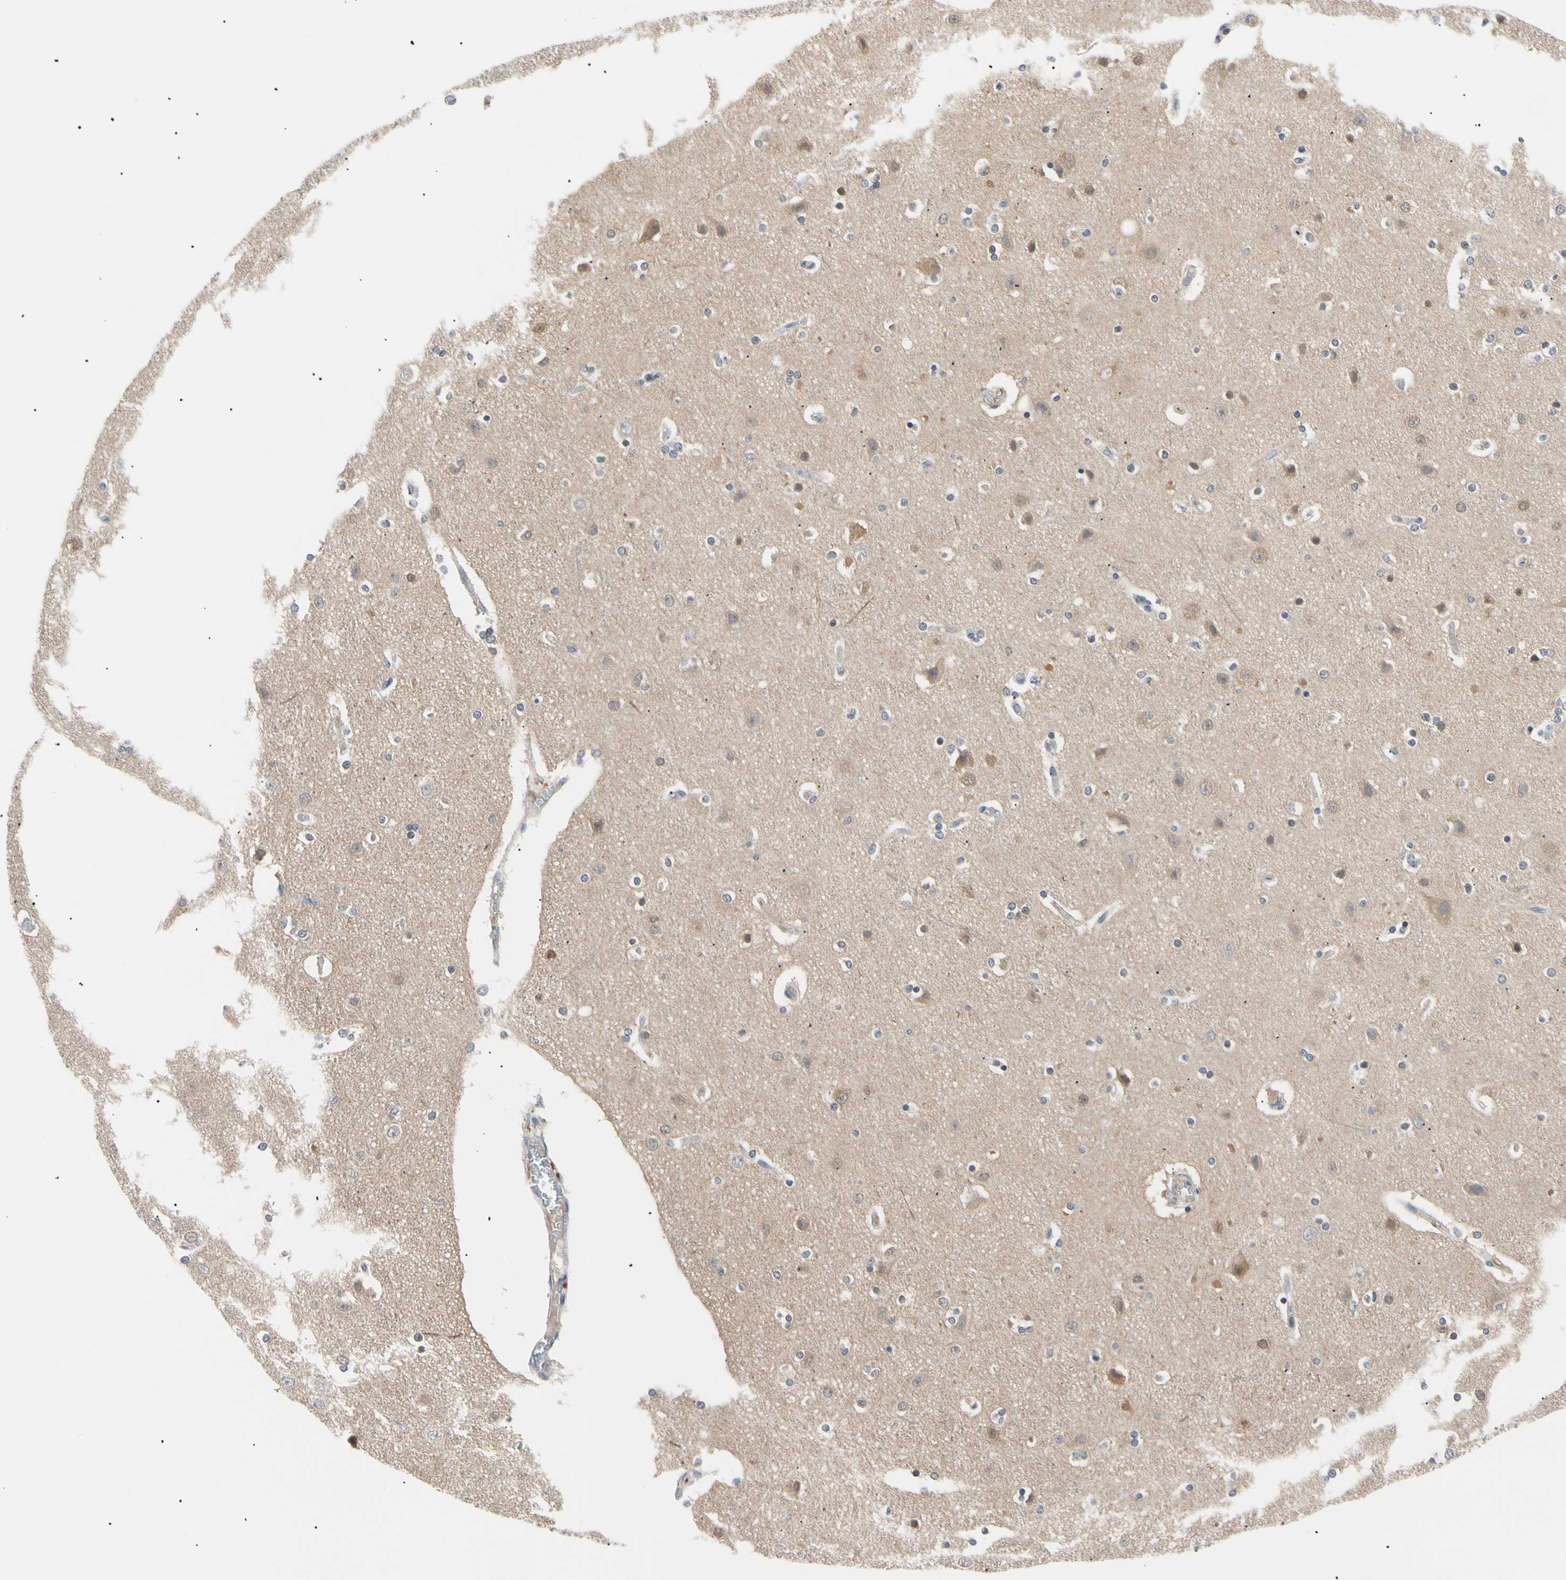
{"staining": {"intensity": "negative", "quantity": "none", "location": "none"}, "tissue": "cerebral cortex", "cell_type": "Endothelial cells", "image_type": "normal", "snomed": [{"axis": "morphology", "description": "Normal tissue, NOS"}, {"axis": "topography", "description": "Cerebral cortex"}], "caption": "Histopathology image shows no protein expression in endothelial cells of normal cerebral cortex.", "gene": "SEC23B", "patient": {"sex": "female", "age": 54}}